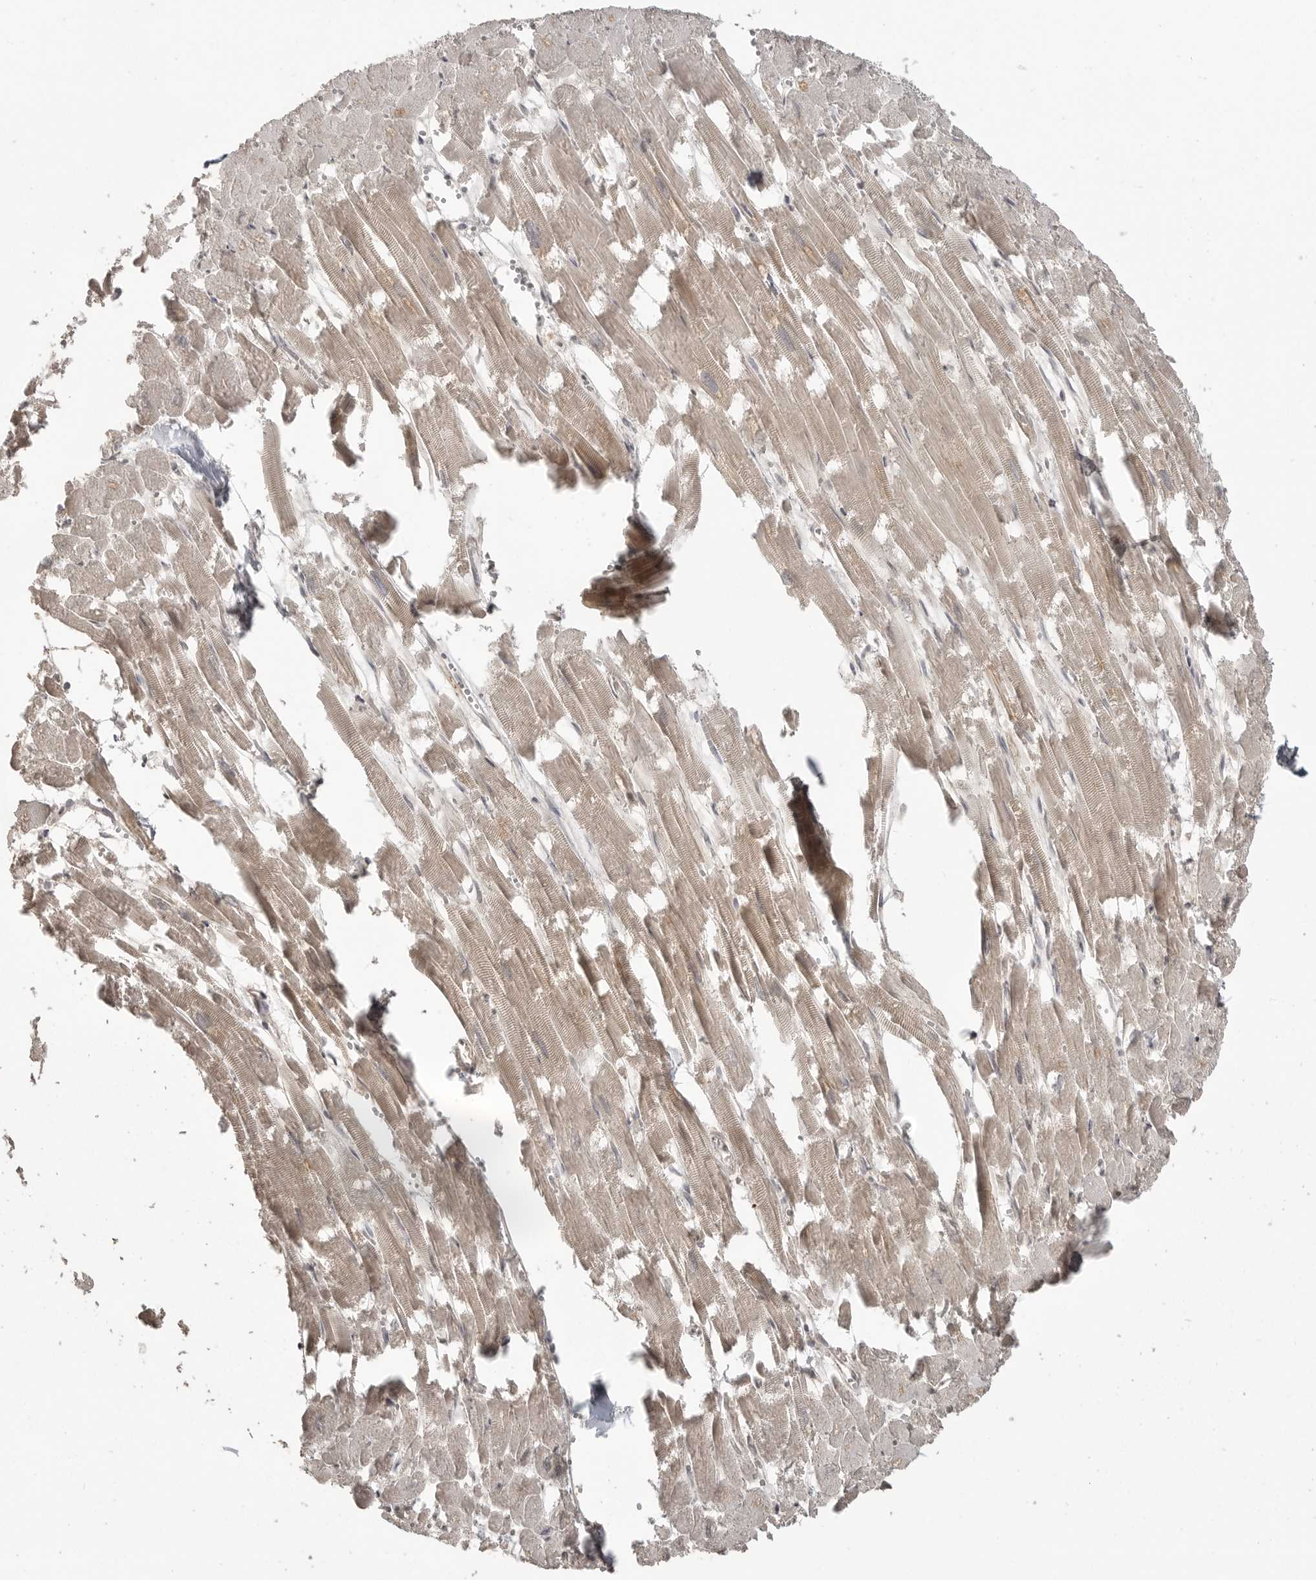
{"staining": {"intensity": "strong", "quantity": "25%-75%", "location": "cytoplasmic/membranous"}, "tissue": "heart muscle", "cell_type": "Cardiomyocytes", "image_type": "normal", "snomed": [{"axis": "morphology", "description": "Normal tissue, NOS"}, {"axis": "topography", "description": "Heart"}], "caption": "DAB (3,3'-diaminobenzidine) immunohistochemical staining of normal heart muscle exhibits strong cytoplasmic/membranous protein staining in about 25%-75% of cardiomyocytes.", "gene": "SMG8", "patient": {"sex": "male", "age": 54}}